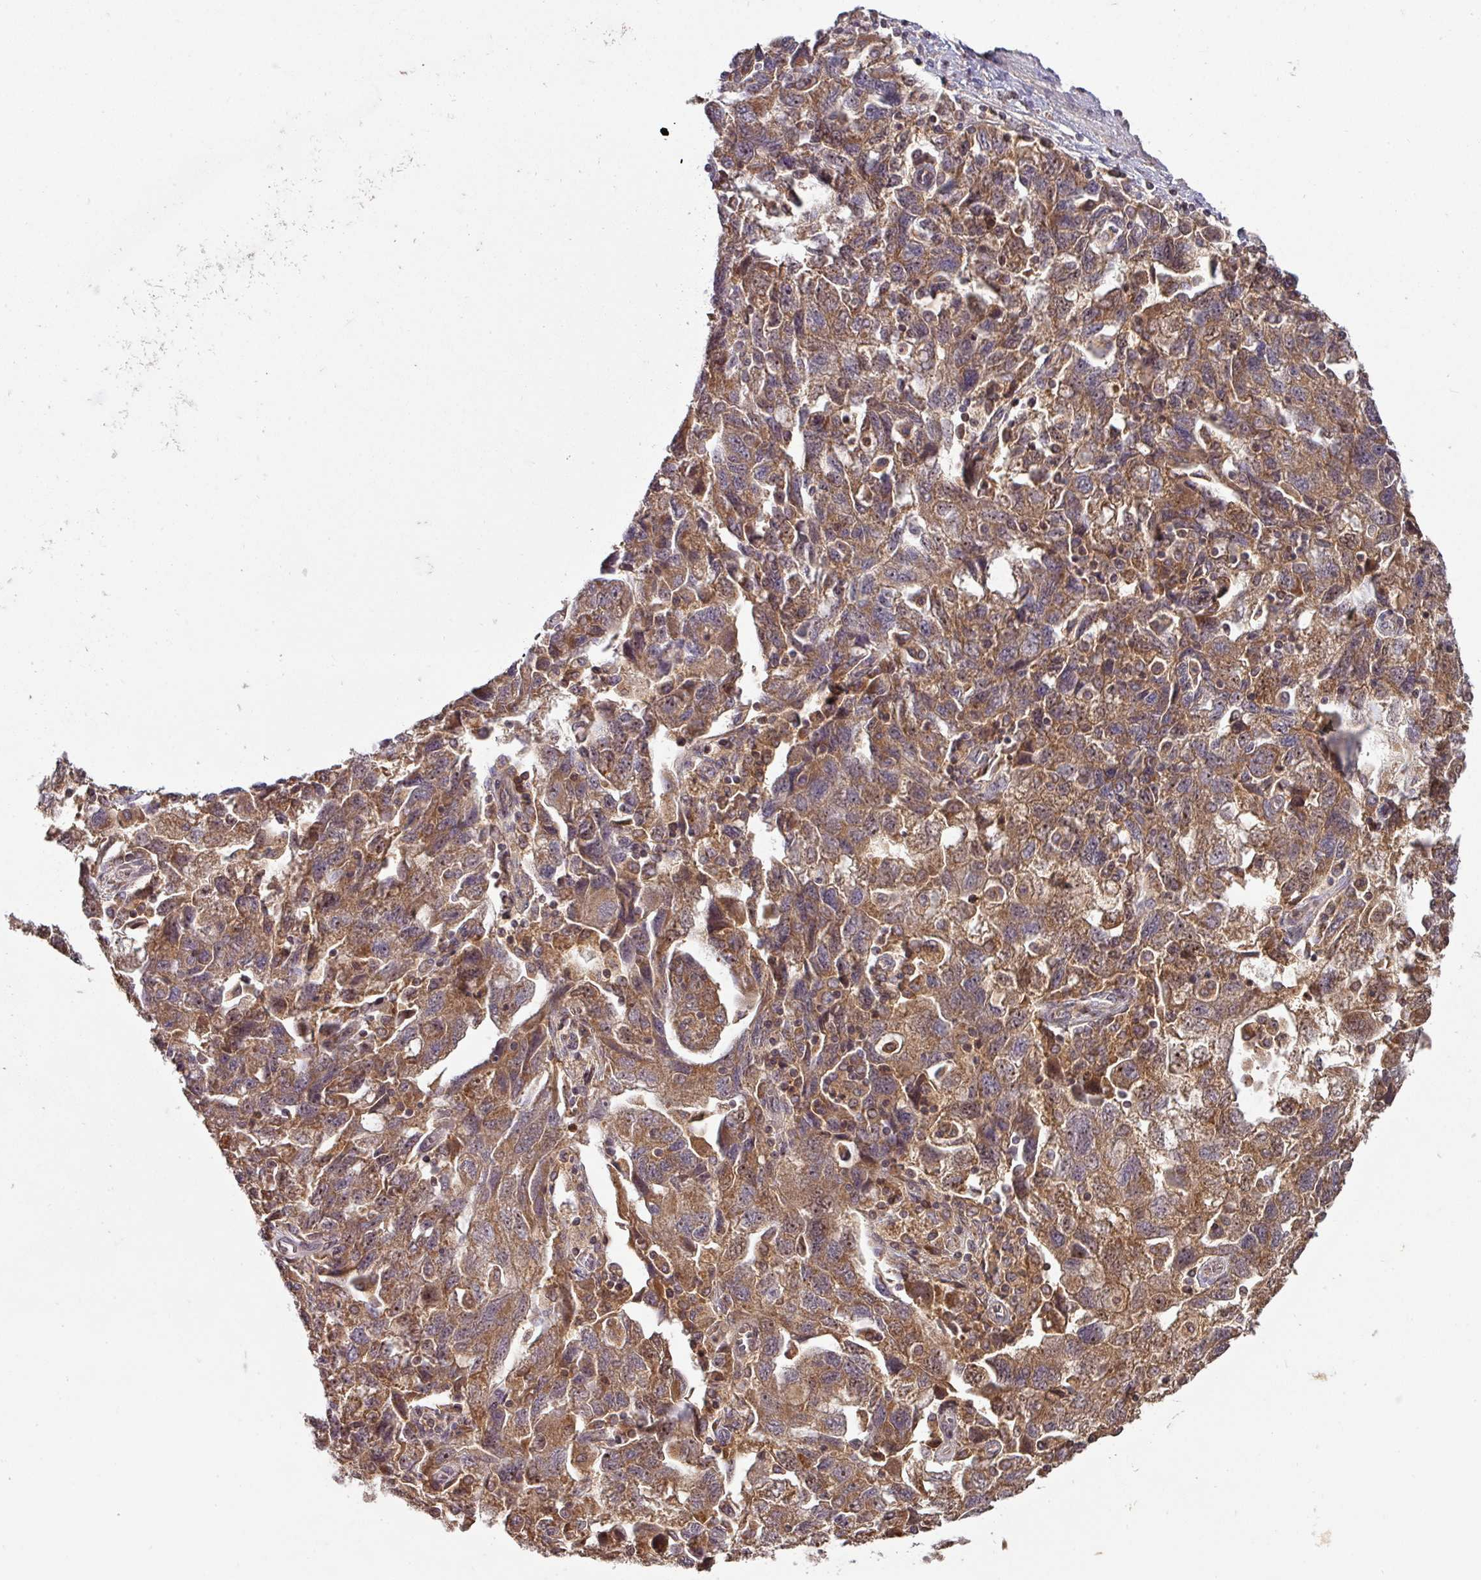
{"staining": {"intensity": "moderate", "quantity": ">75%", "location": "cytoplasmic/membranous"}, "tissue": "ovarian cancer", "cell_type": "Tumor cells", "image_type": "cancer", "snomed": [{"axis": "morphology", "description": "Carcinoma, NOS"}, {"axis": "morphology", "description": "Cystadenocarcinoma, serous, NOS"}, {"axis": "topography", "description": "Ovary"}], "caption": "Immunohistochemical staining of serous cystadenocarcinoma (ovarian) displays moderate cytoplasmic/membranous protein positivity in about >75% of tumor cells. (brown staining indicates protein expression, while blue staining denotes nuclei).", "gene": "MRRF", "patient": {"sex": "female", "age": 69}}